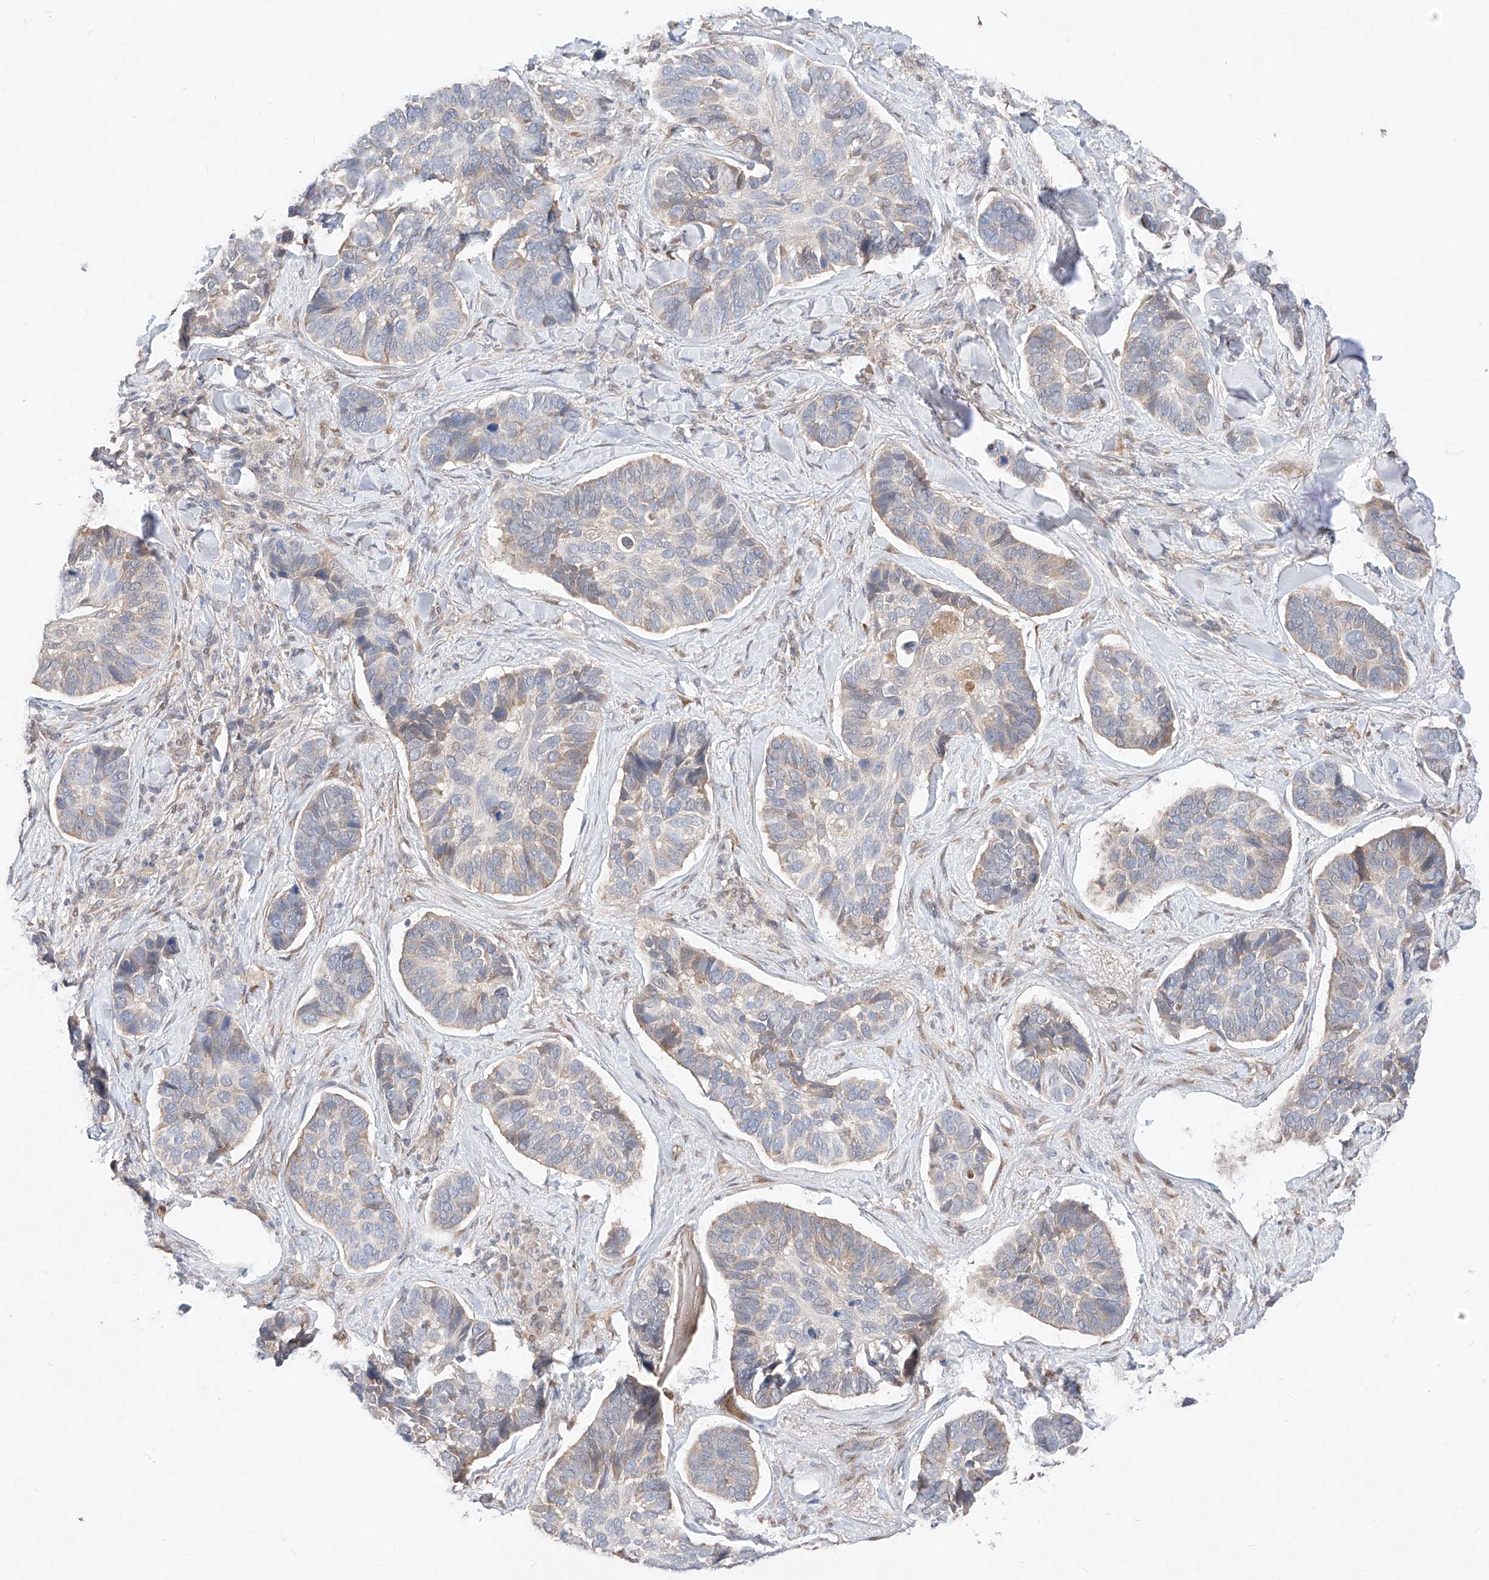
{"staining": {"intensity": "moderate", "quantity": "<25%", "location": "cytoplasmic/membranous"}, "tissue": "skin cancer", "cell_type": "Tumor cells", "image_type": "cancer", "snomed": [{"axis": "morphology", "description": "Basal cell carcinoma"}, {"axis": "topography", "description": "Skin"}], "caption": "Immunohistochemistry of human skin basal cell carcinoma shows low levels of moderate cytoplasmic/membranous positivity in about <25% of tumor cells.", "gene": "ZSCAN4", "patient": {"sex": "male", "age": 62}}